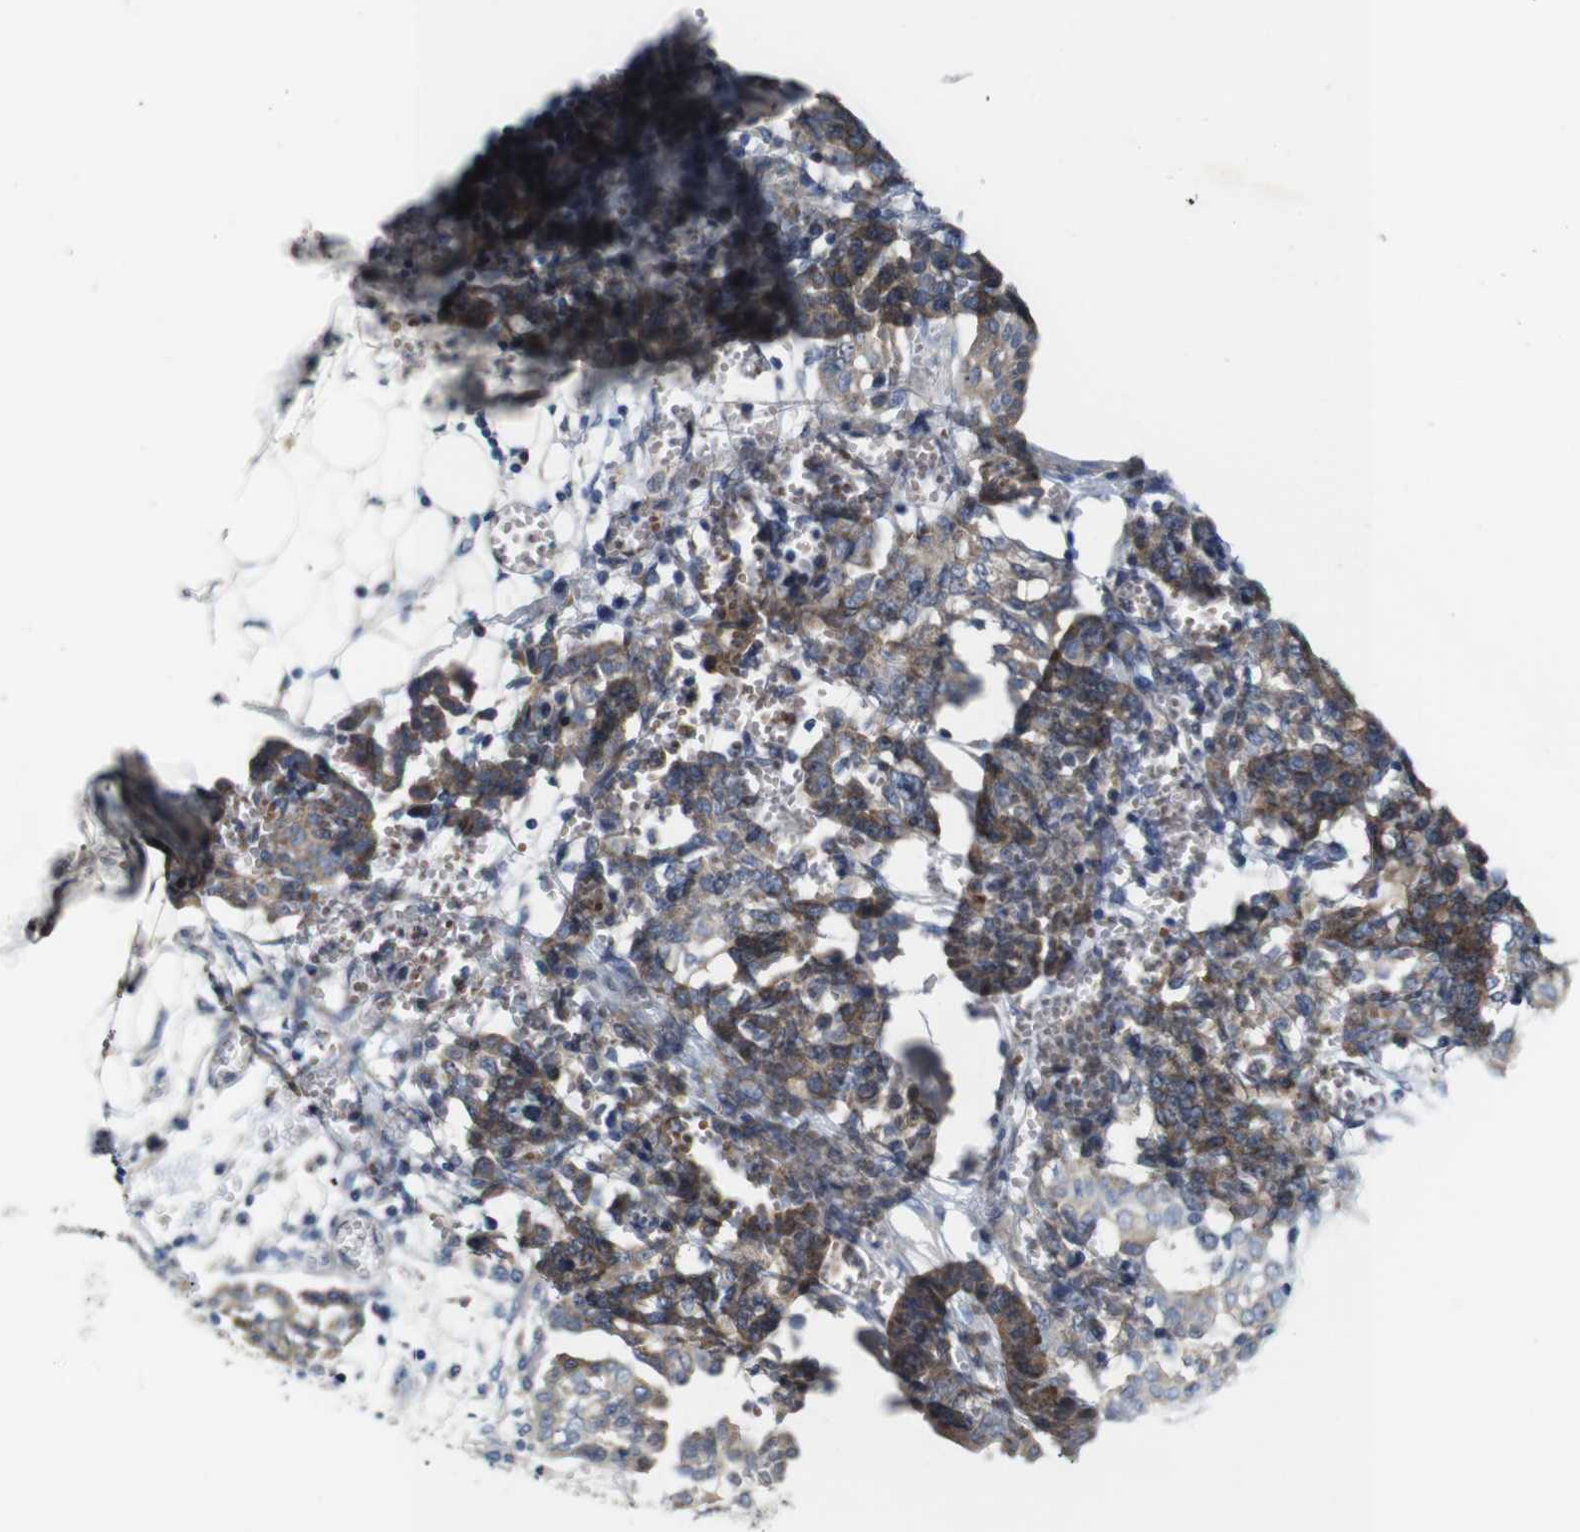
{"staining": {"intensity": "moderate", "quantity": ">75%", "location": "cytoplasmic/membranous"}, "tissue": "ovarian cancer", "cell_type": "Tumor cells", "image_type": "cancer", "snomed": [{"axis": "morphology", "description": "Cystadenocarcinoma, mucinous, NOS"}, {"axis": "topography", "description": "Ovary"}], "caption": "Ovarian cancer was stained to show a protein in brown. There is medium levels of moderate cytoplasmic/membranous positivity in about >75% of tumor cells.", "gene": "TBC1D32", "patient": {"sex": "female", "age": 80}}